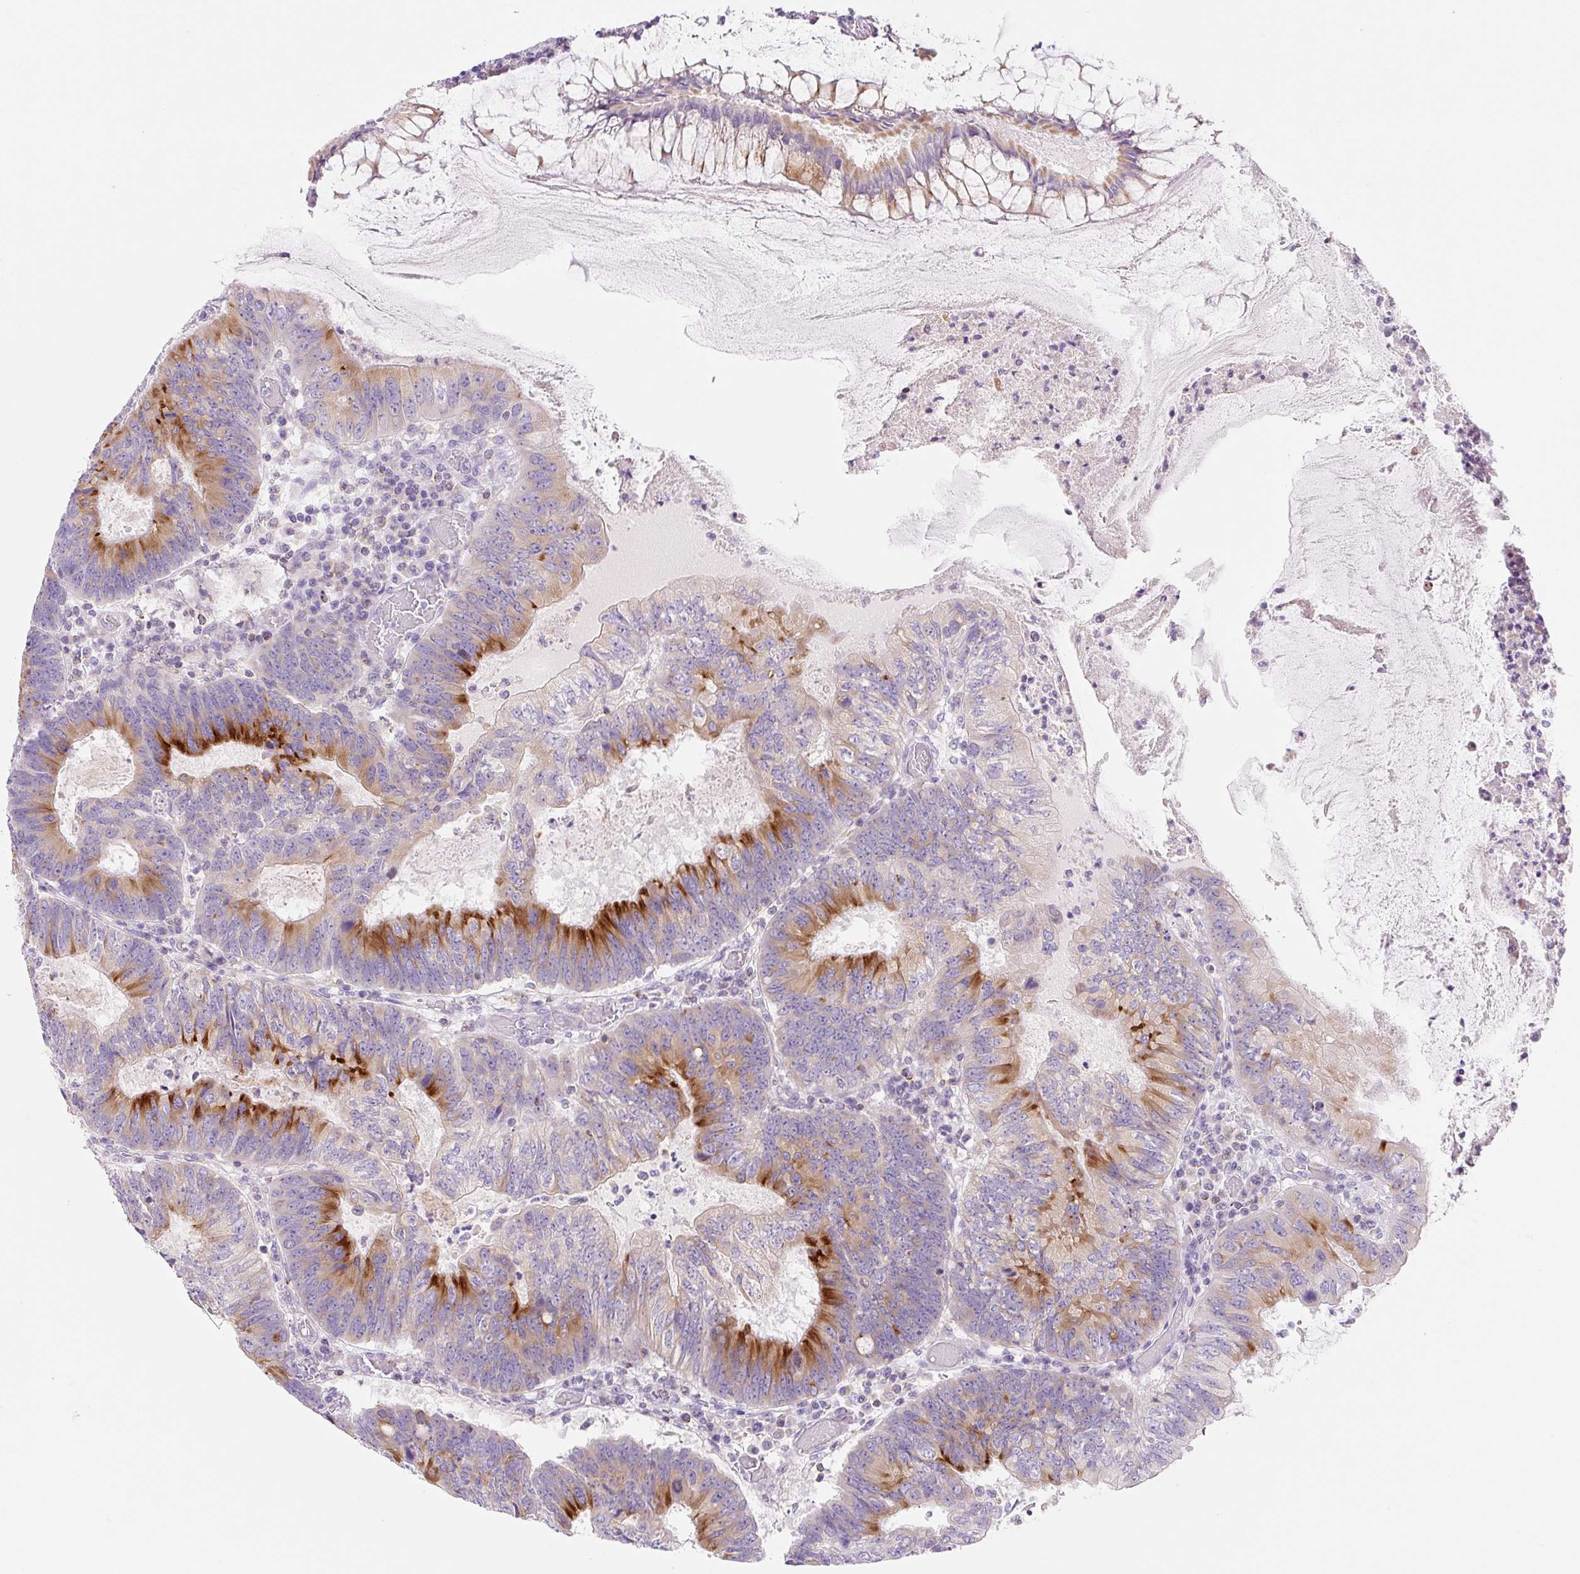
{"staining": {"intensity": "strong", "quantity": "25%-75%", "location": "cytoplasmic/membranous"}, "tissue": "colorectal cancer", "cell_type": "Tumor cells", "image_type": "cancer", "snomed": [{"axis": "morphology", "description": "Adenocarcinoma, NOS"}, {"axis": "topography", "description": "Colon"}], "caption": "Immunohistochemistry (IHC) staining of colorectal adenocarcinoma, which shows high levels of strong cytoplasmic/membranous positivity in about 25%-75% of tumor cells indicating strong cytoplasmic/membranous protein staining. The staining was performed using DAB (3,3'-diaminobenzidine) (brown) for protein detection and nuclei were counterstained in hematoxylin (blue).", "gene": "FOCAD", "patient": {"sex": "male", "age": 67}}